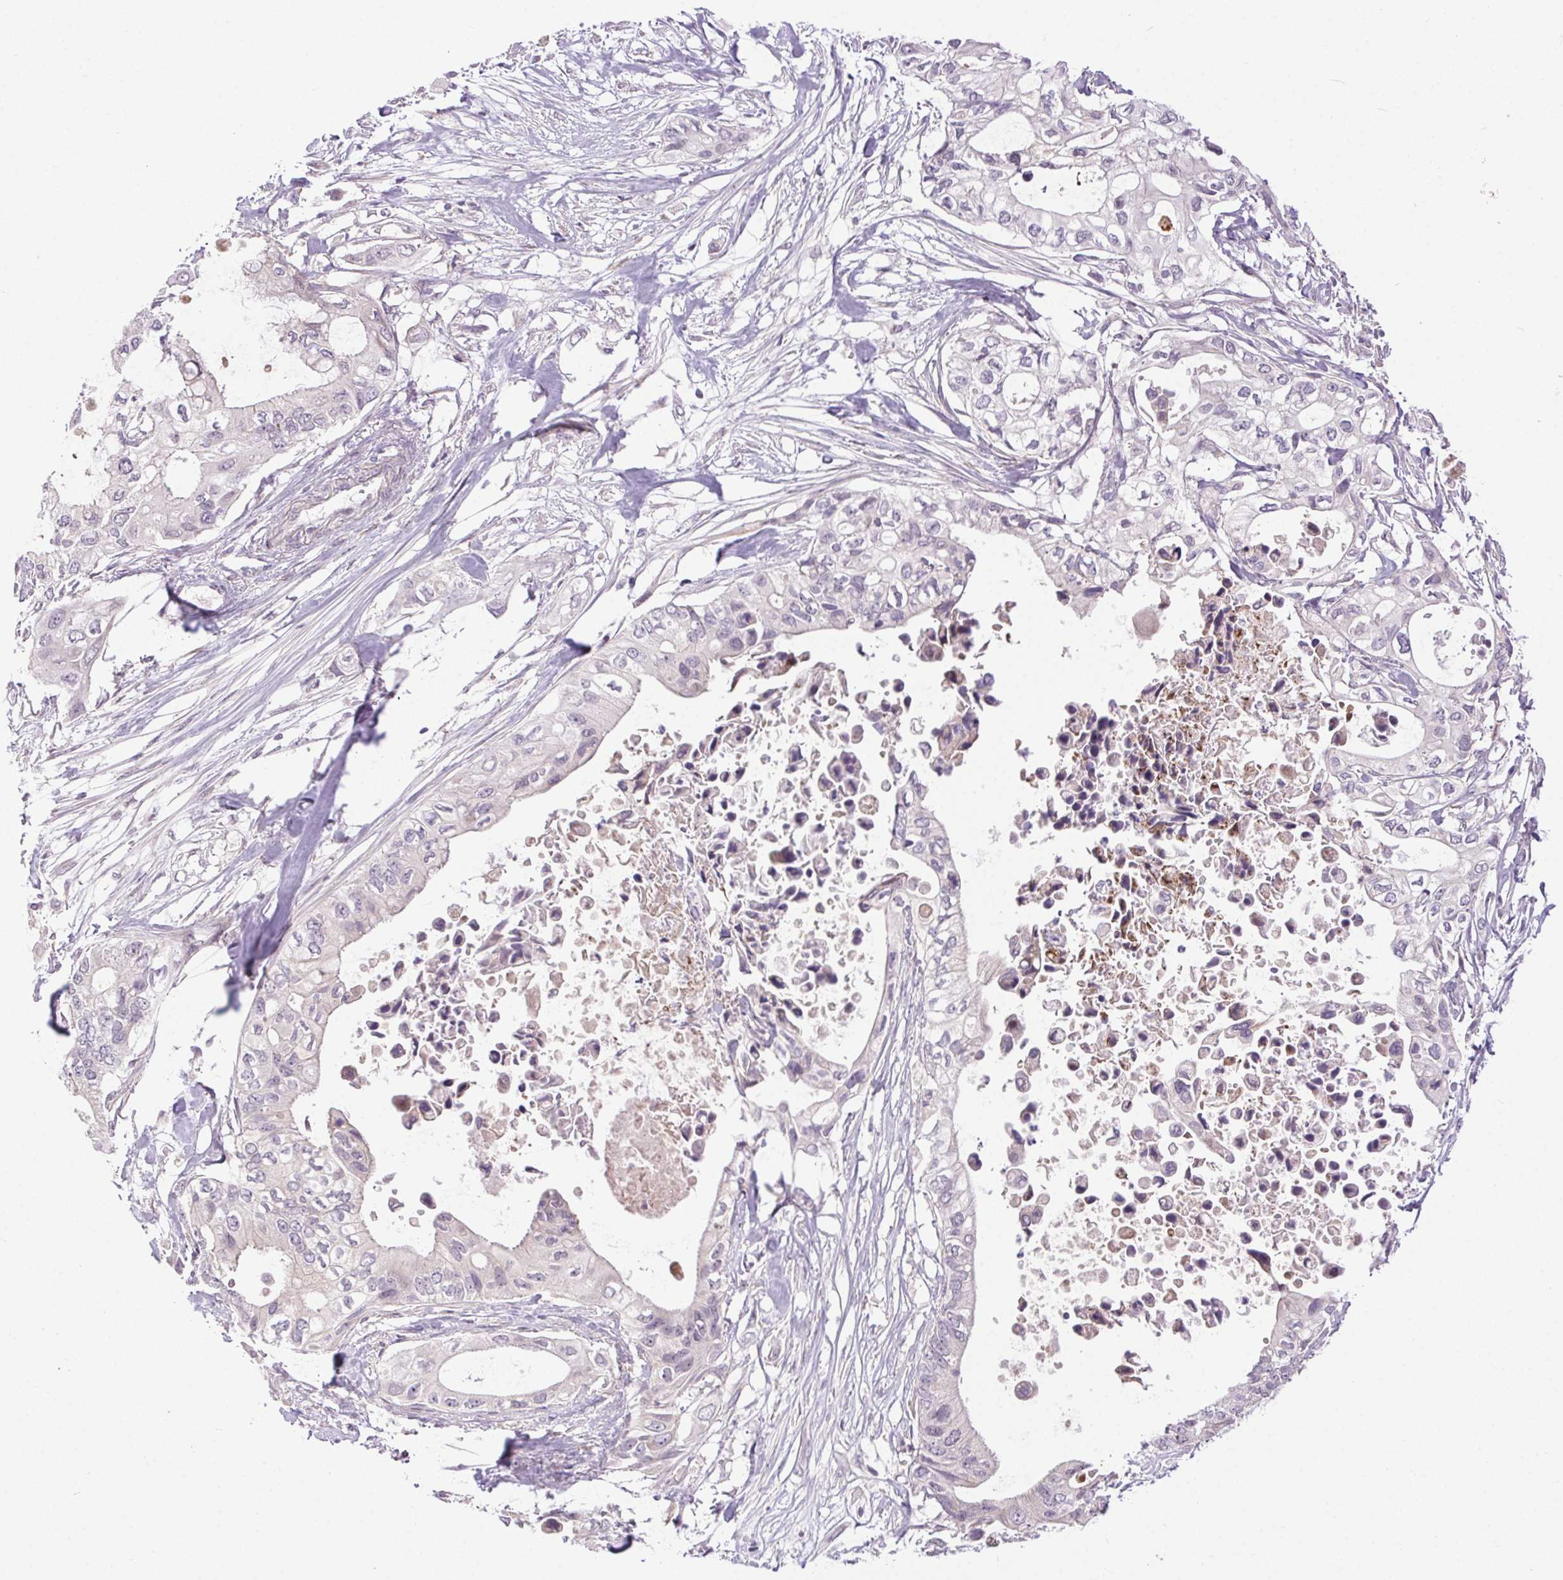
{"staining": {"intensity": "negative", "quantity": "none", "location": "none"}, "tissue": "pancreatic cancer", "cell_type": "Tumor cells", "image_type": "cancer", "snomed": [{"axis": "morphology", "description": "Adenocarcinoma, NOS"}, {"axis": "topography", "description": "Pancreas"}], "caption": "This is an immunohistochemistry image of pancreatic cancer (adenocarcinoma). There is no staining in tumor cells.", "gene": "SYT11", "patient": {"sex": "female", "age": 63}}